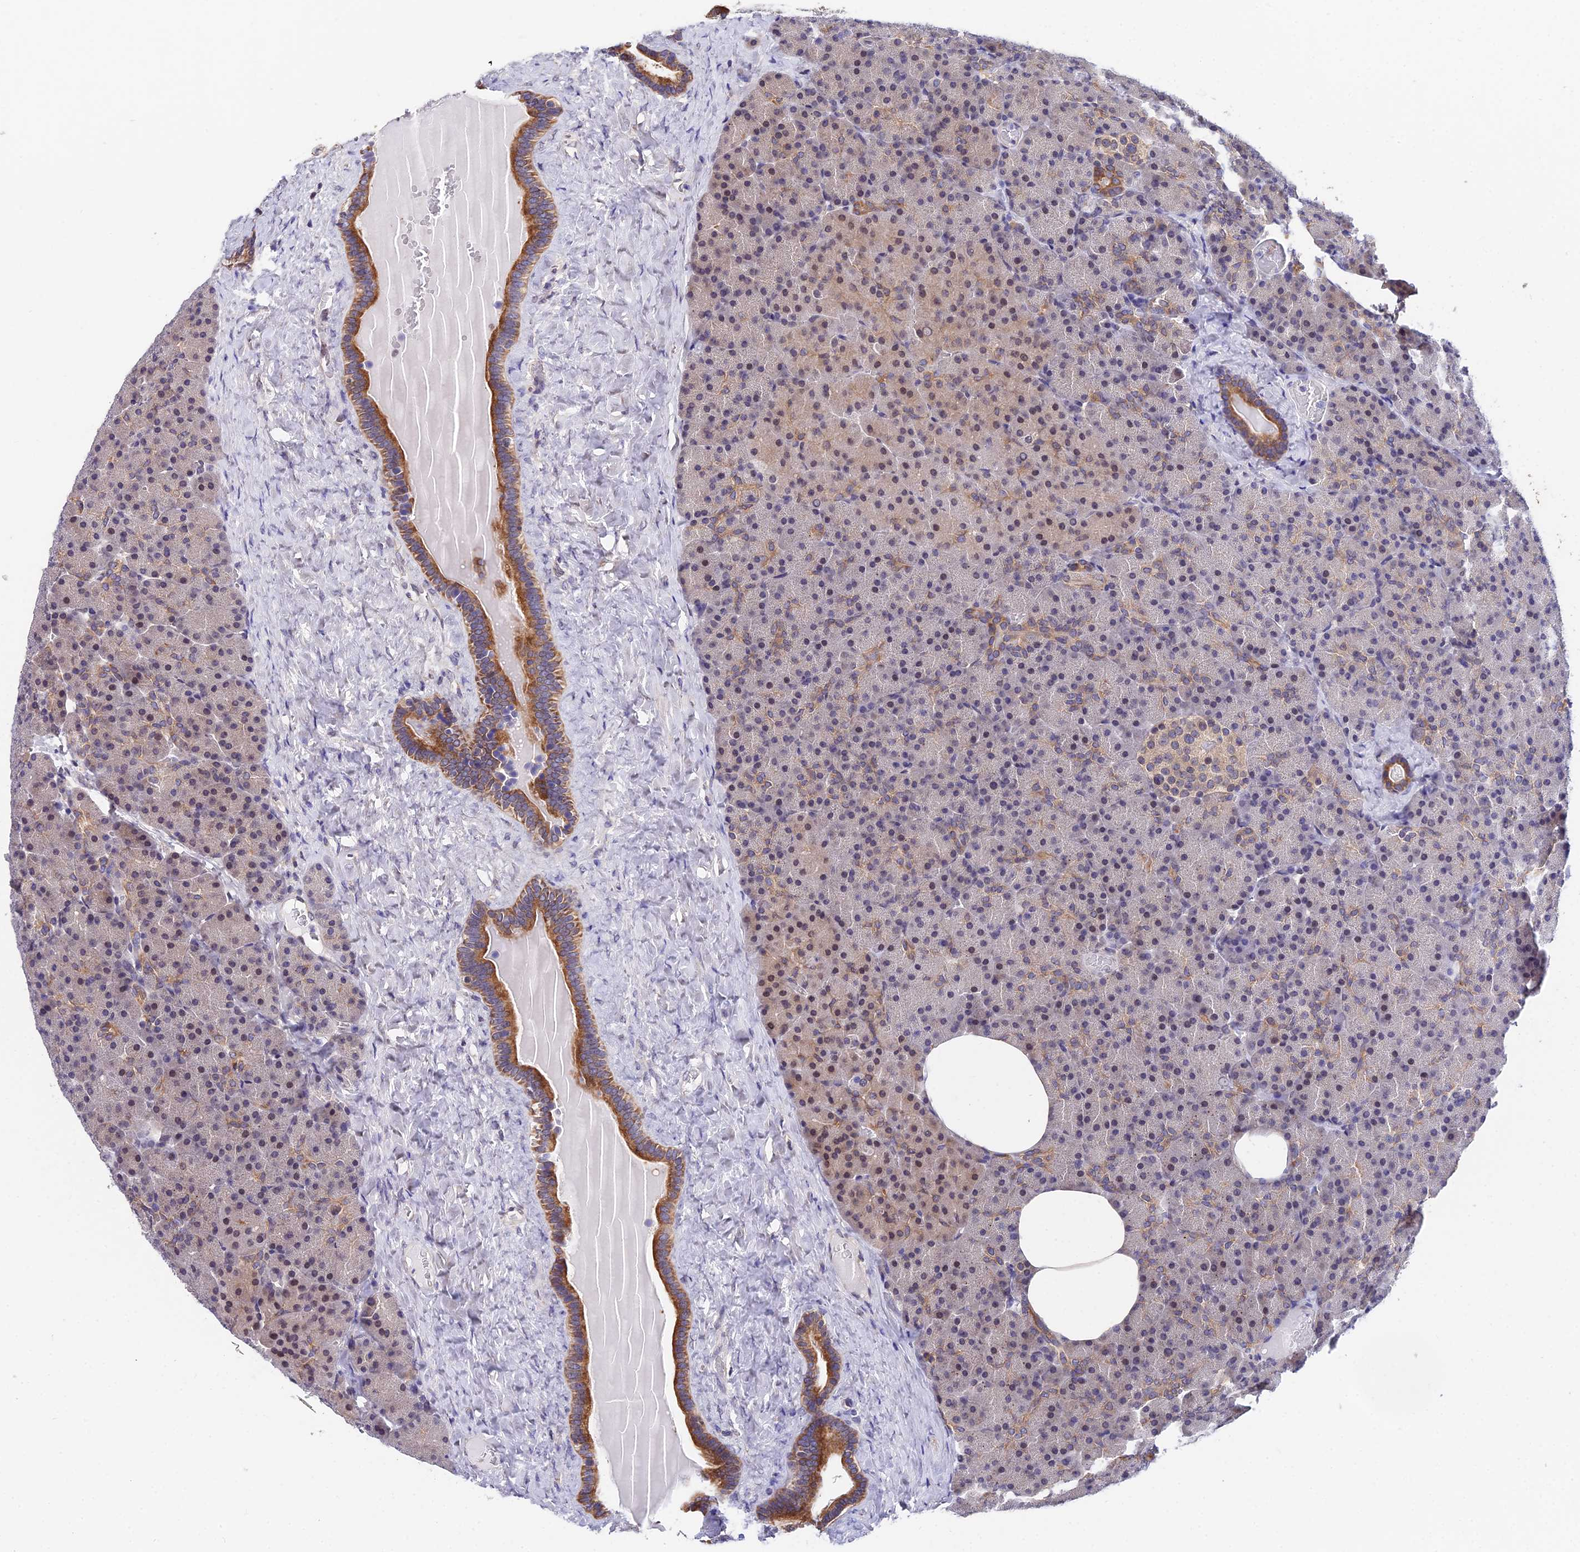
{"staining": {"intensity": "moderate", "quantity": "<25%", "location": "cytoplasmic/membranous"}, "tissue": "pancreas", "cell_type": "Exocrine glandular cells", "image_type": "normal", "snomed": [{"axis": "morphology", "description": "Normal tissue, NOS"}, {"axis": "morphology", "description": "Carcinoid, malignant, NOS"}, {"axis": "topography", "description": "Pancreas"}], "caption": "The immunohistochemical stain shows moderate cytoplasmic/membranous positivity in exocrine glandular cells of unremarkable pancreas.", "gene": "INPP4A", "patient": {"sex": "female", "age": 35}}